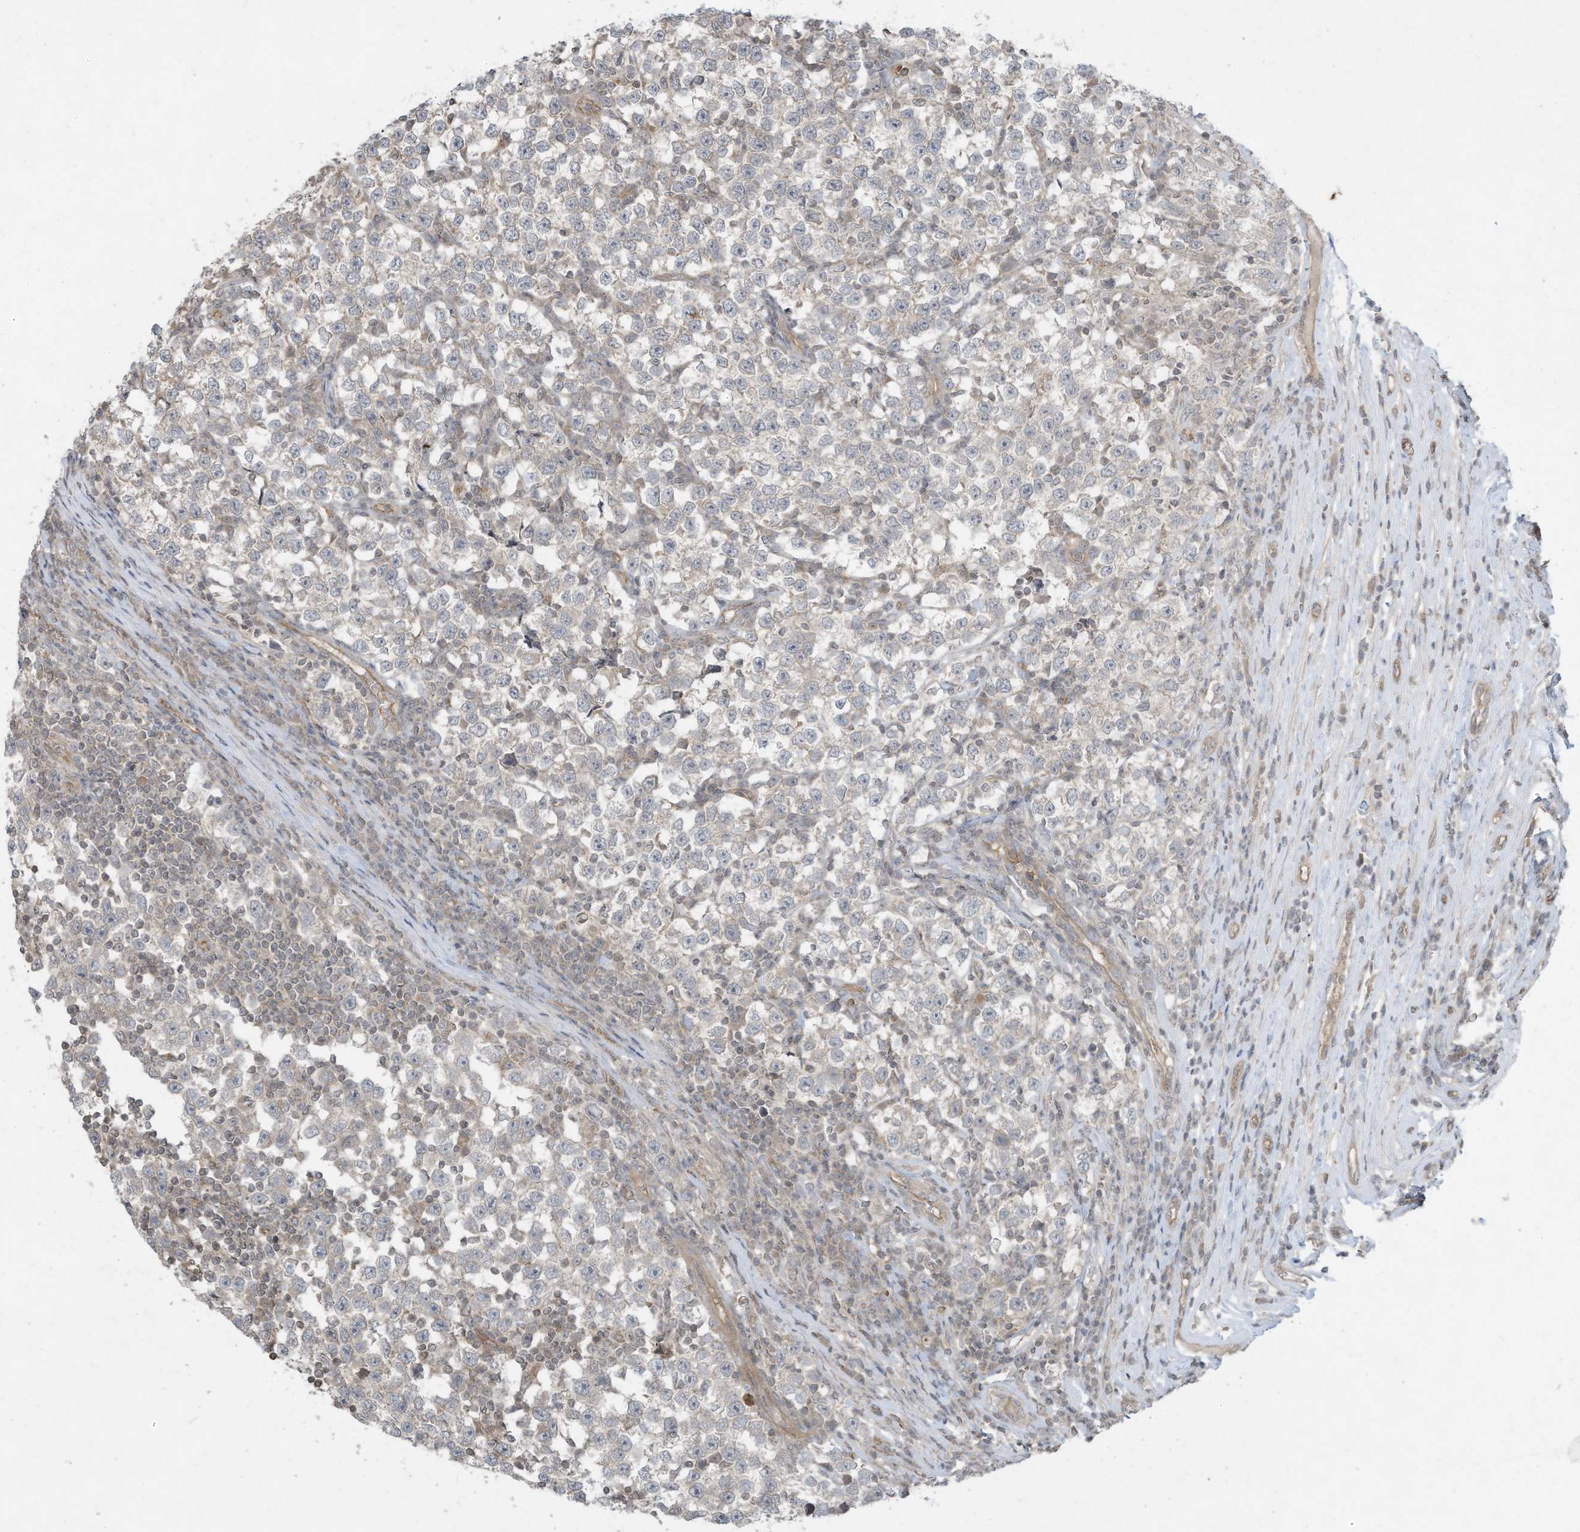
{"staining": {"intensity": "weak", "quantity": "<25%", "location": "cytoplasmic/membranous"}, "tissue": "testis cancer", "cell_type": "Tumor cells", "image_type": "cancer", "snomed": [{"axis": "morphology", "description": "Normal tissue, NOS"}, {"axis": "morphology", "description": "Seminoma, NOS"}, {"axis": "topography", "description": "Testis"}], "caption": "Testis cancer was stained to show a protein in brown. There is no significant staining in tumor cells.", "gene": "MATN2", "patient": {"sex": "male", "age": 43}}